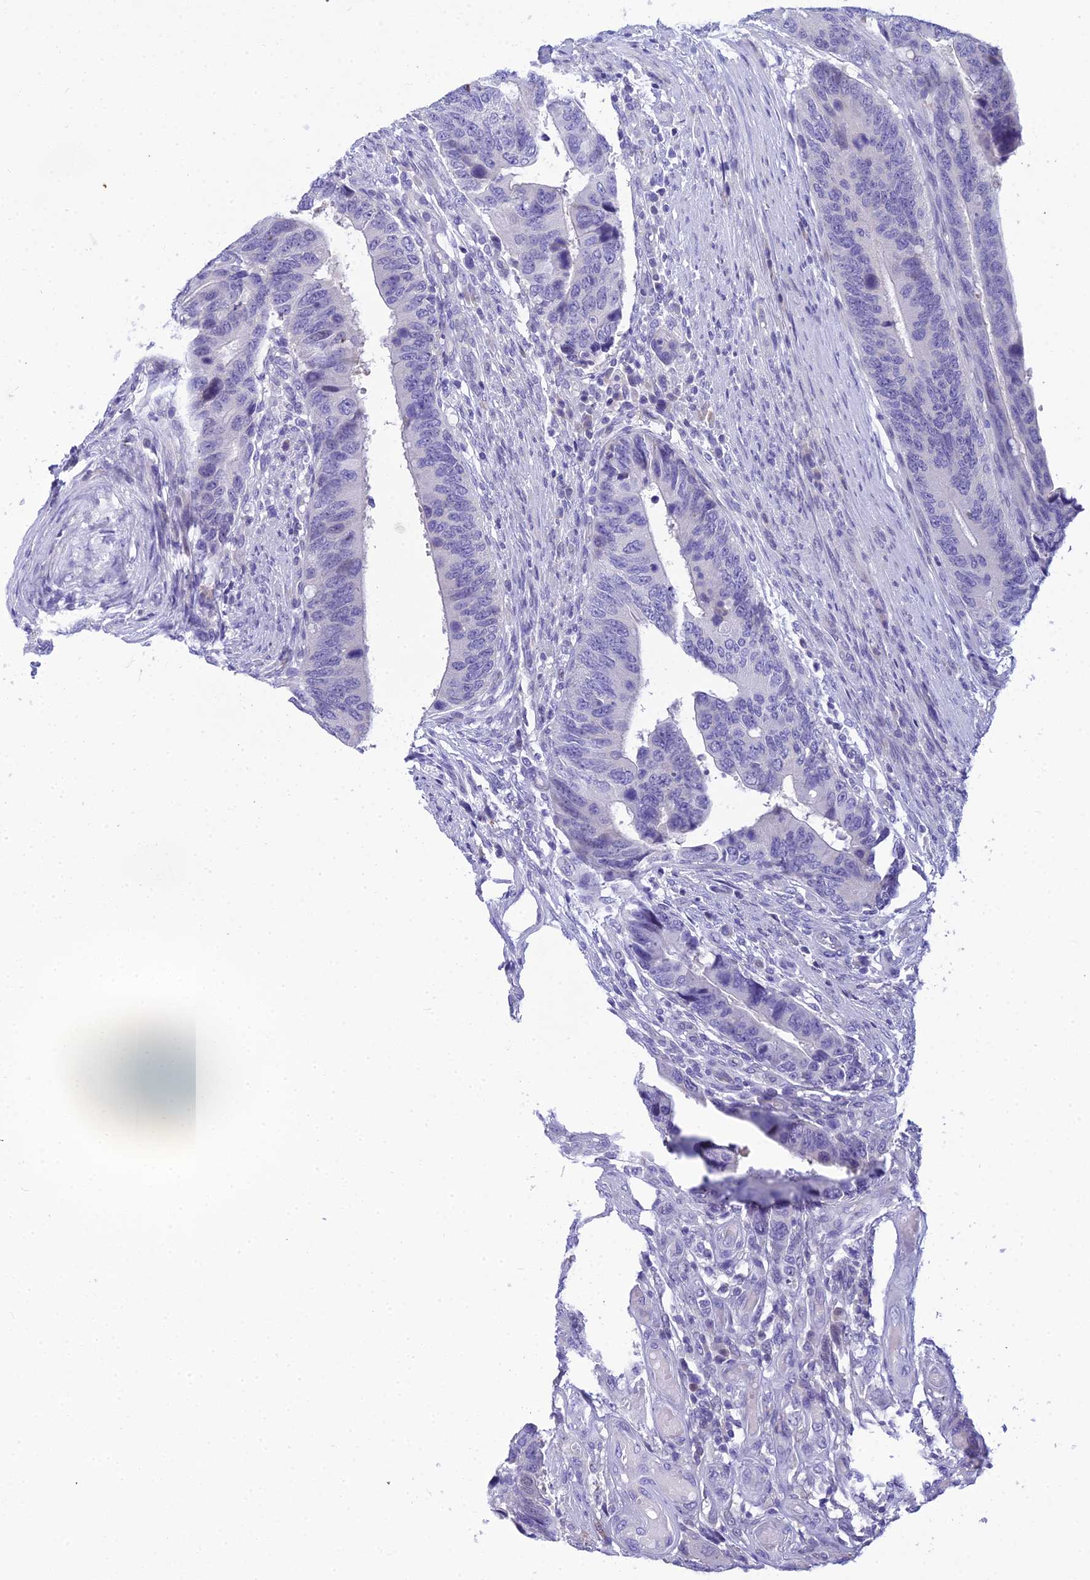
{"staining": {"intensity": "negative", "quantity": "none", "location": "none"}, "tissue": "colorectal cancer", "cell_type": "Tumor cells", "image_type": "cancer", "snomed": [{"axis": "morphology", "description": "Adenocarcinoma, NOS"}, {"axis": "topography", "description": "Colon"}], "caption": "Tumor cells are negative for protein expression in human colorectal cancer.", "gene": "ZMIZ1", "patient": {"sex": "male", "age": 87}}